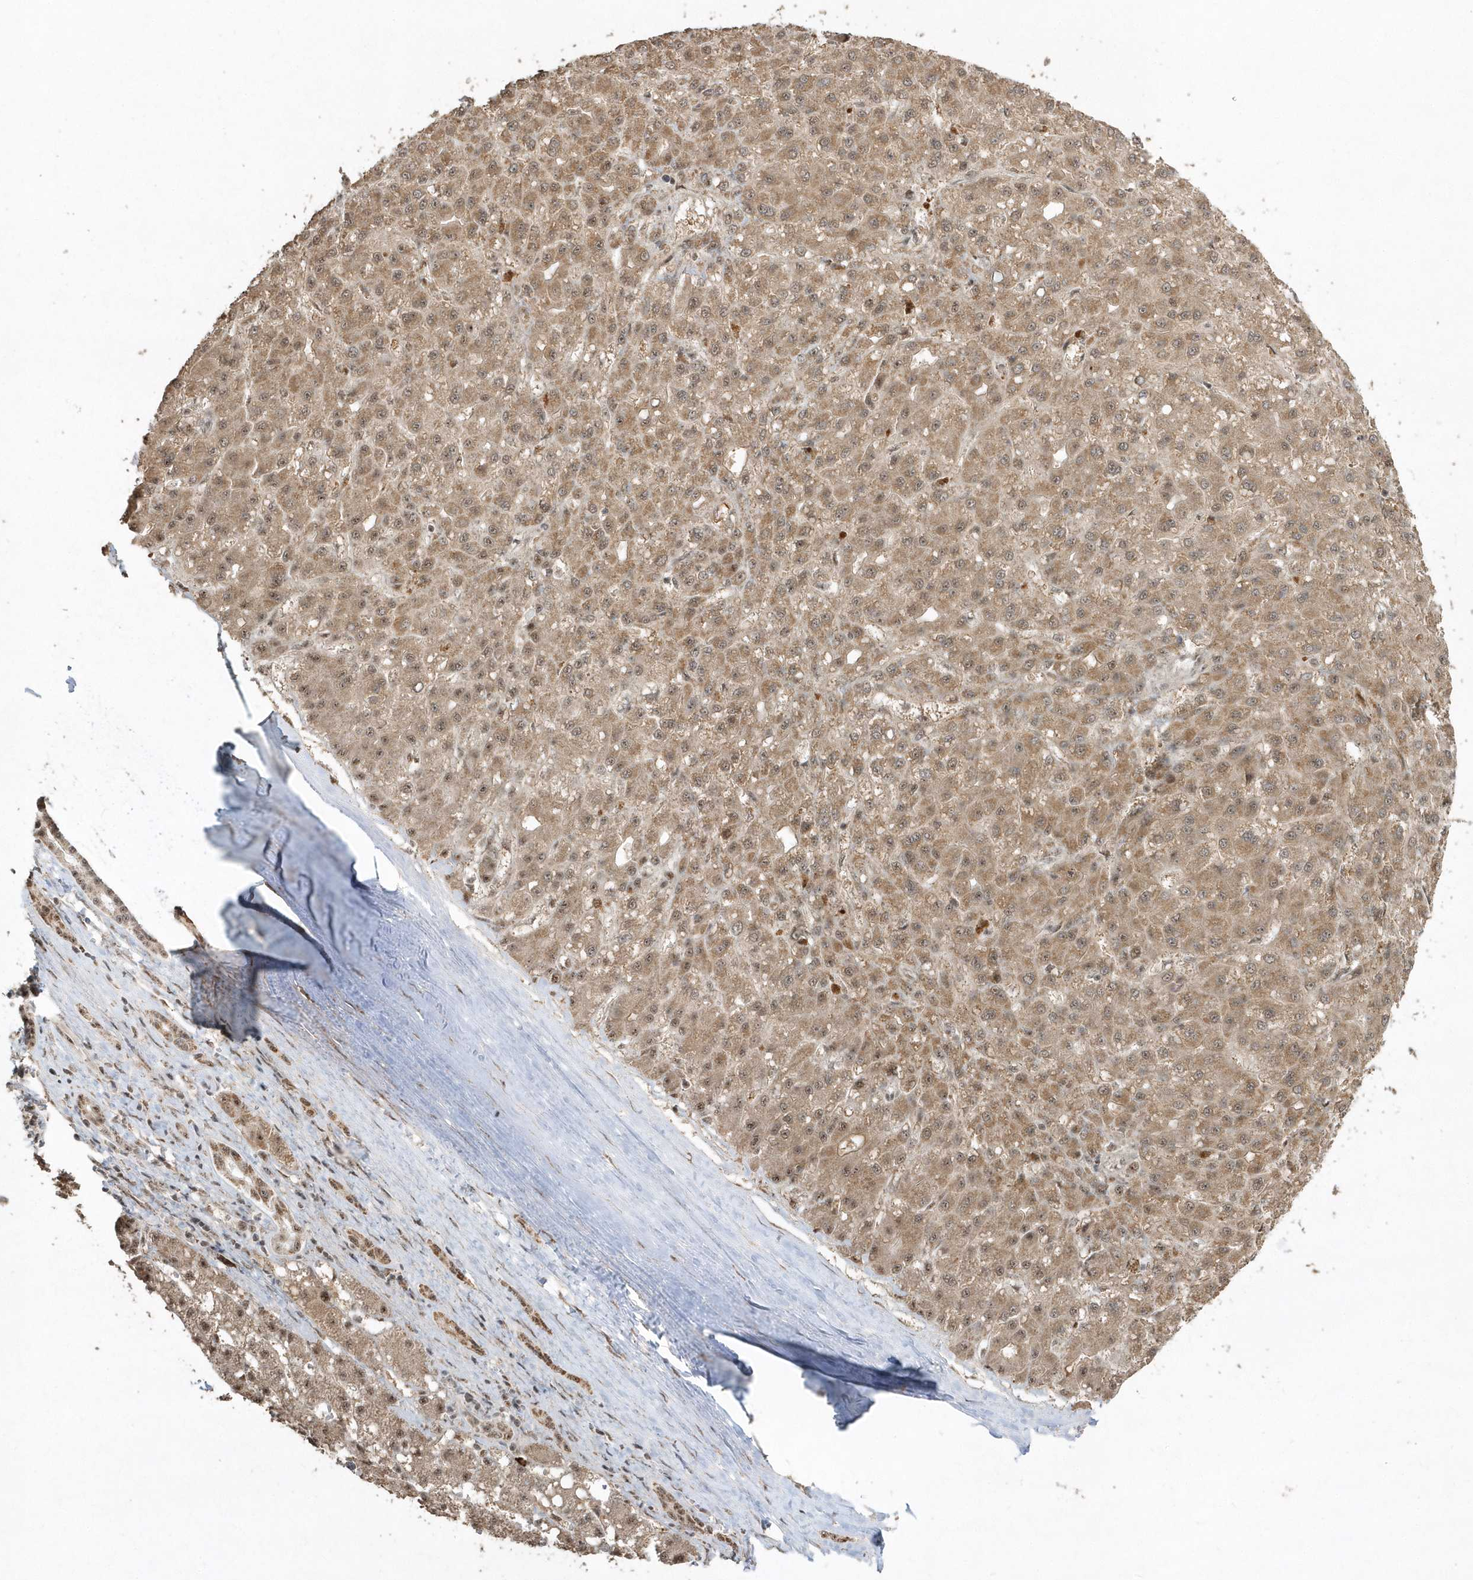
{"staining": {"intensity": "moderate", "quantity": ">75%", "location": "cytoplasmic/membranous,nuclear"}, "tissue": "liver cancer", "cell_type": "Tumor cells", "image_type": "cancer", "snomed": [{"axis": "morphology", "description": "Carcinoma, Hepatocellular, NOS"}, {"axis": "topography", "description": "Liver"}], "caption": "Protein expression analysis of hepatocellular carcinoma (liver) shows moderate cytoplasmic/membranous and nuclear positivity in approximately >75% of tumor cells.", "gene": "POLR3B", "patient": {"sex": "male", "age": 67}}